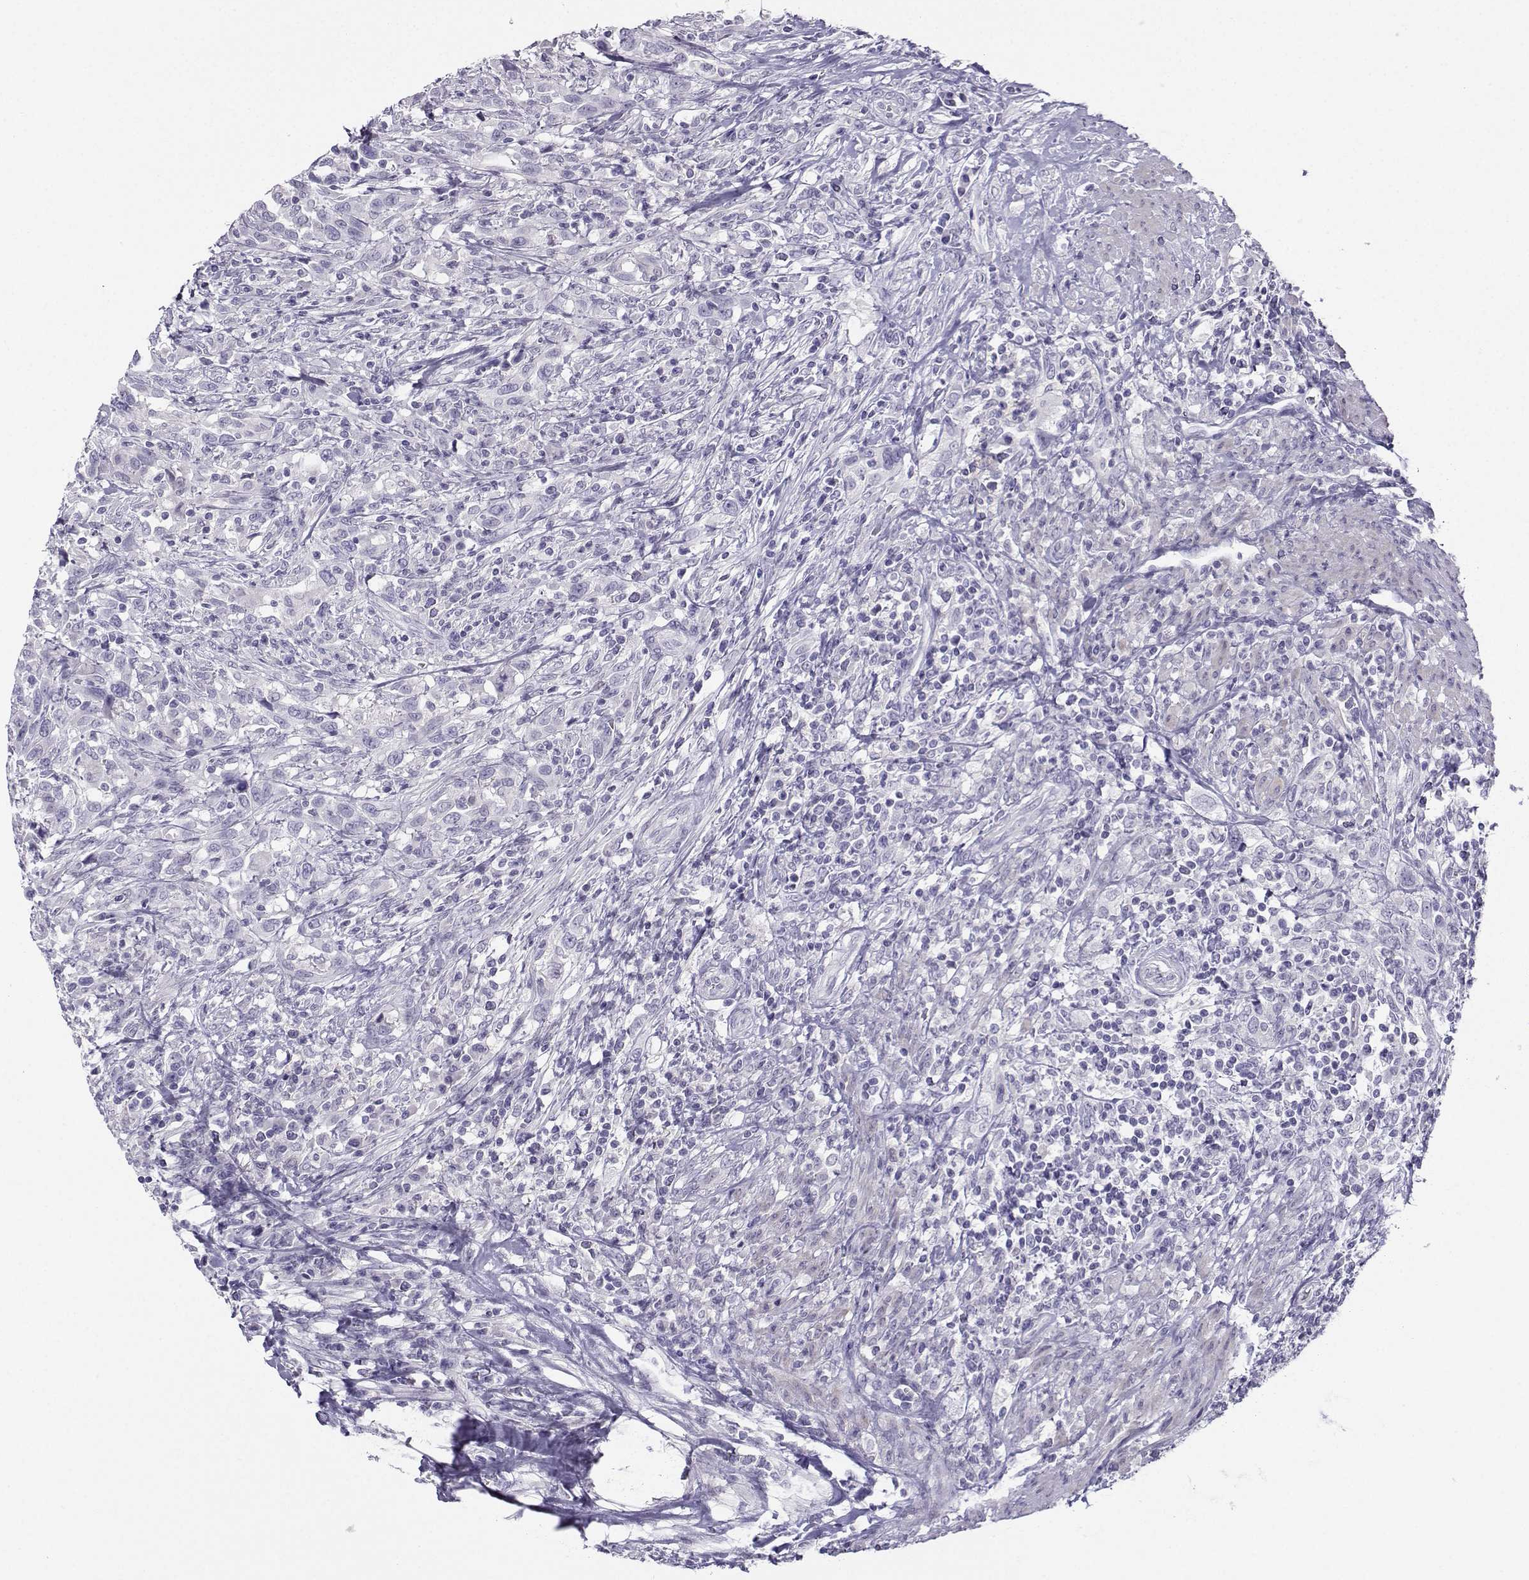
{"staining": {"intensity": "negative", "quantity": "none", "location": "none"}, "tissue": "urothelial cancer", "cell_type": "Tumor cells", "image_type": "cancer", "snomed": [{"axis": "morphology", "description": "Urothelial carcinoma, NOS"}, {"axis": "morphology", "description": "Urothelial carcinoma, High grade"}, {"axis": "topography", "description": "Urinary bladder"}], "caption": "Immunohistochemical staining of human urothelial cancer exhibits no significant positivity in tumor cells.", "gene": "FBXO24", "patient": {"sex": "female", "age": 64}}